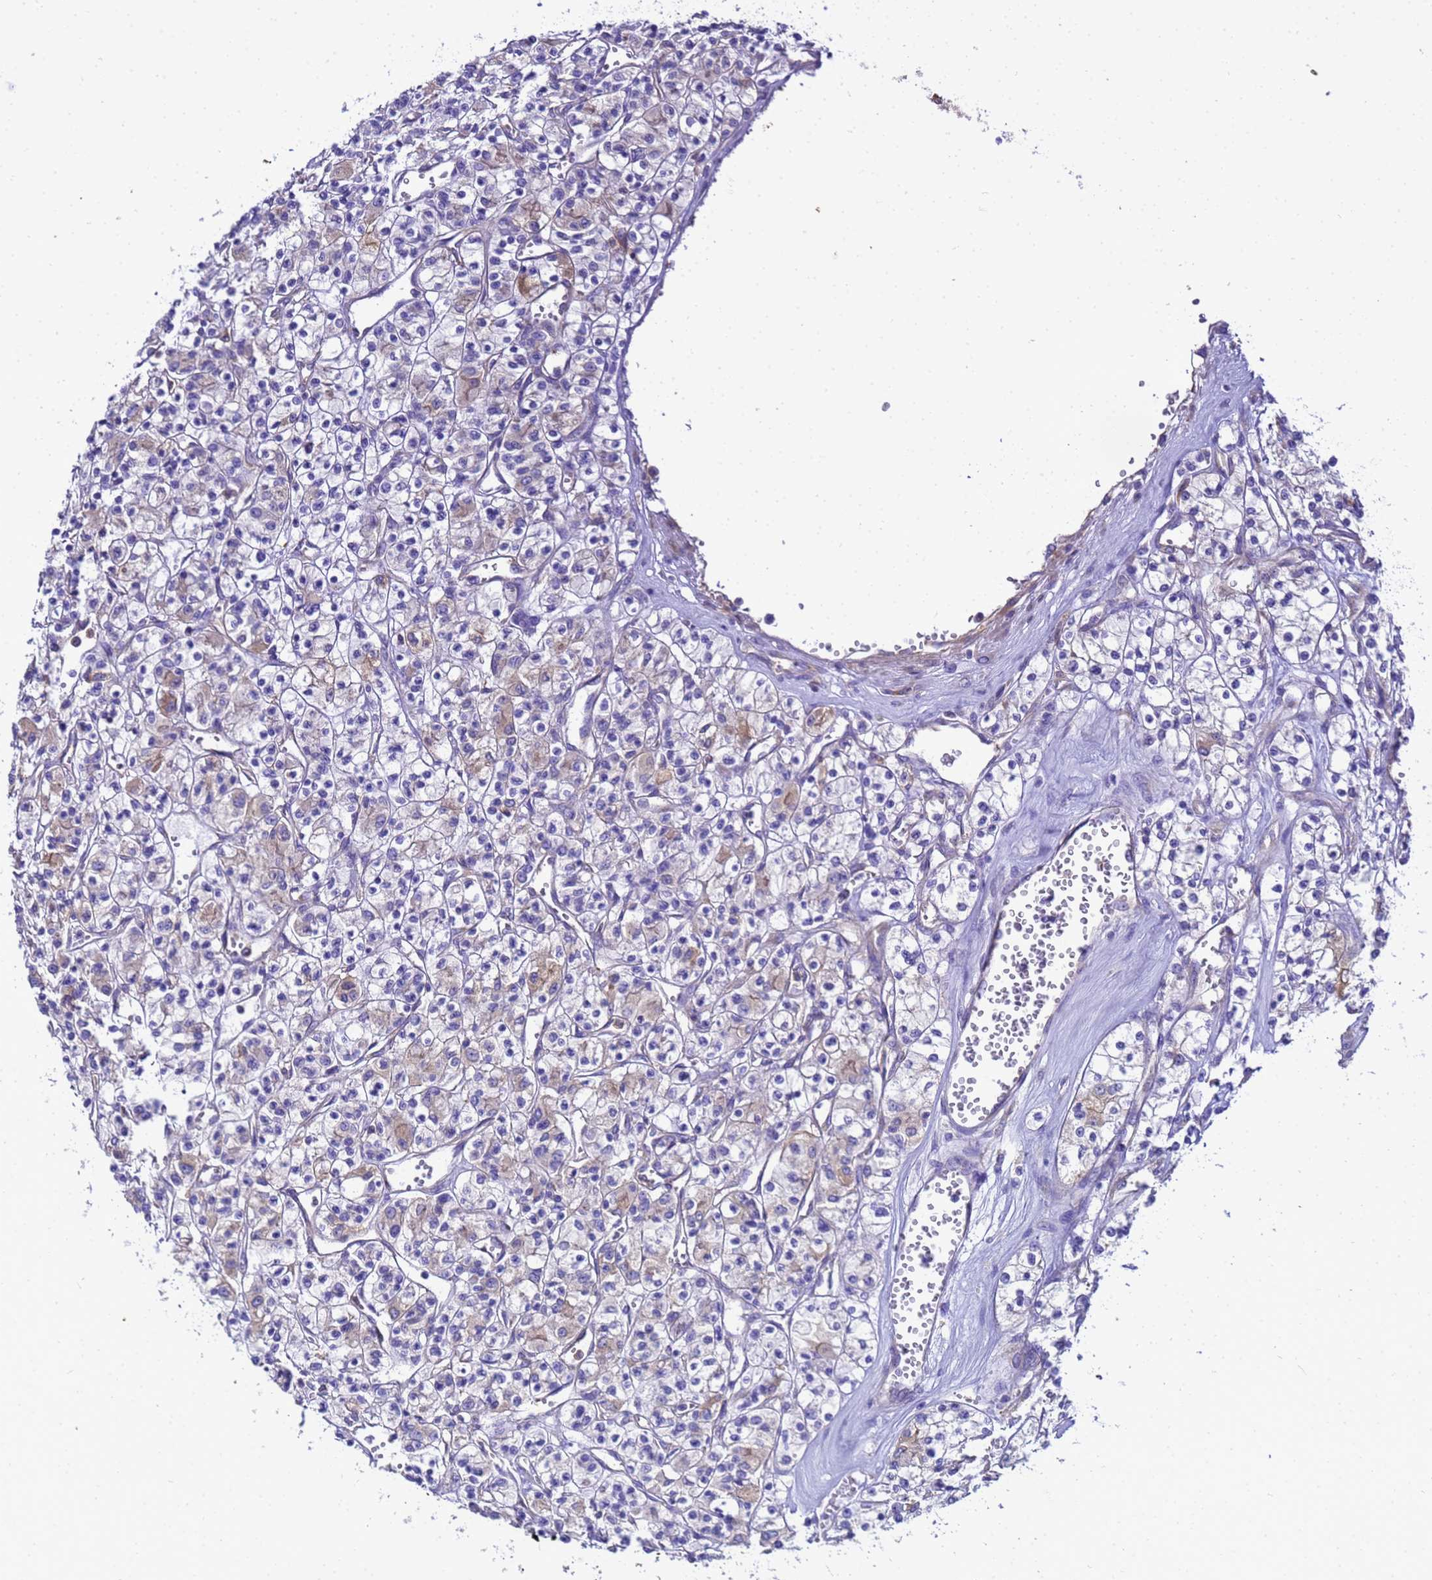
{"staining": {"intensity": "moderate", "quantity": "<25%", "location": "cytoplasmic/membranous"}, "tissue": "renal cancer", "cell_type": "Tumor cells", "image_type": "cancer", "snomed": [{"axis": "morphology", "description": "Adenocarcinoma, NOS"}, {"axis": "topography", "description": "Kidney"}], "caption": "Brown immunohistochemical staining in human adenocarcinoma (renal) displays moderate cytoplasmic/membranous staining in about <25% of tumor cells. (Brightfield microscopy of DAB IHC at high magnification).", "gene": "NARS1", "patient": {"sex": "female", "age": 59}}